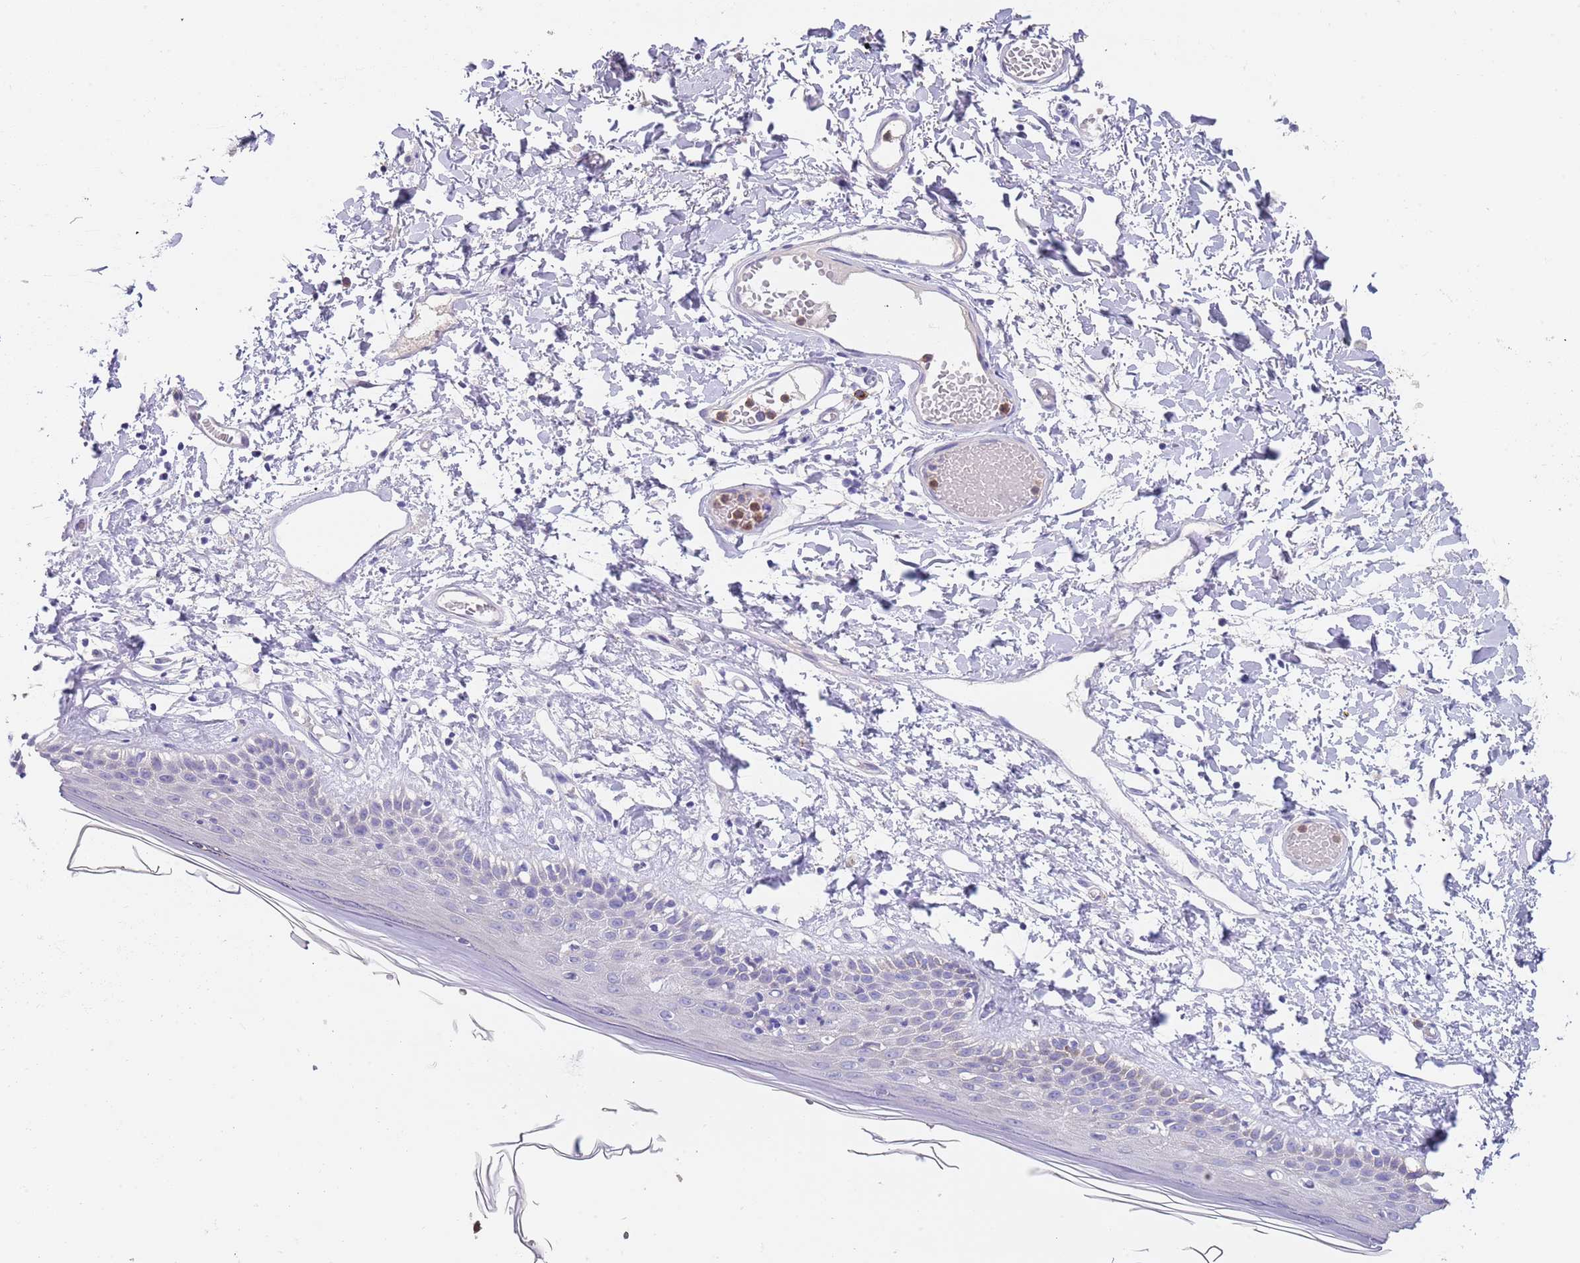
{"staining": {"intensity": "negative", "quantity": "none", "location": "none"}, "tissue": "skin", "cell_type": "Epidermal cells", "image_type": "normal", "snomed": [{"axis": "morphology", "description": "Normal tissue, NOS"}, {"axis": "topography", "description": "Adipose tissue"}, {"axis": "topography", "description": "Vascular tissue"}, {"axis": "topography", "description": "Vulva"}, {"axis": "topography", "description": "Peripheral nerve tissue"}], "caption": "Skin was stained to show a protein in brown. There is no significant expression in epidermal cells. The staining is performed using DAB (3,3'-diaminobenzidine) brown chromogen with nuclei counter-stained in using hematoxylin.", "gene": "TYW1B", "patient": {"sex": "female", "age": 86}}